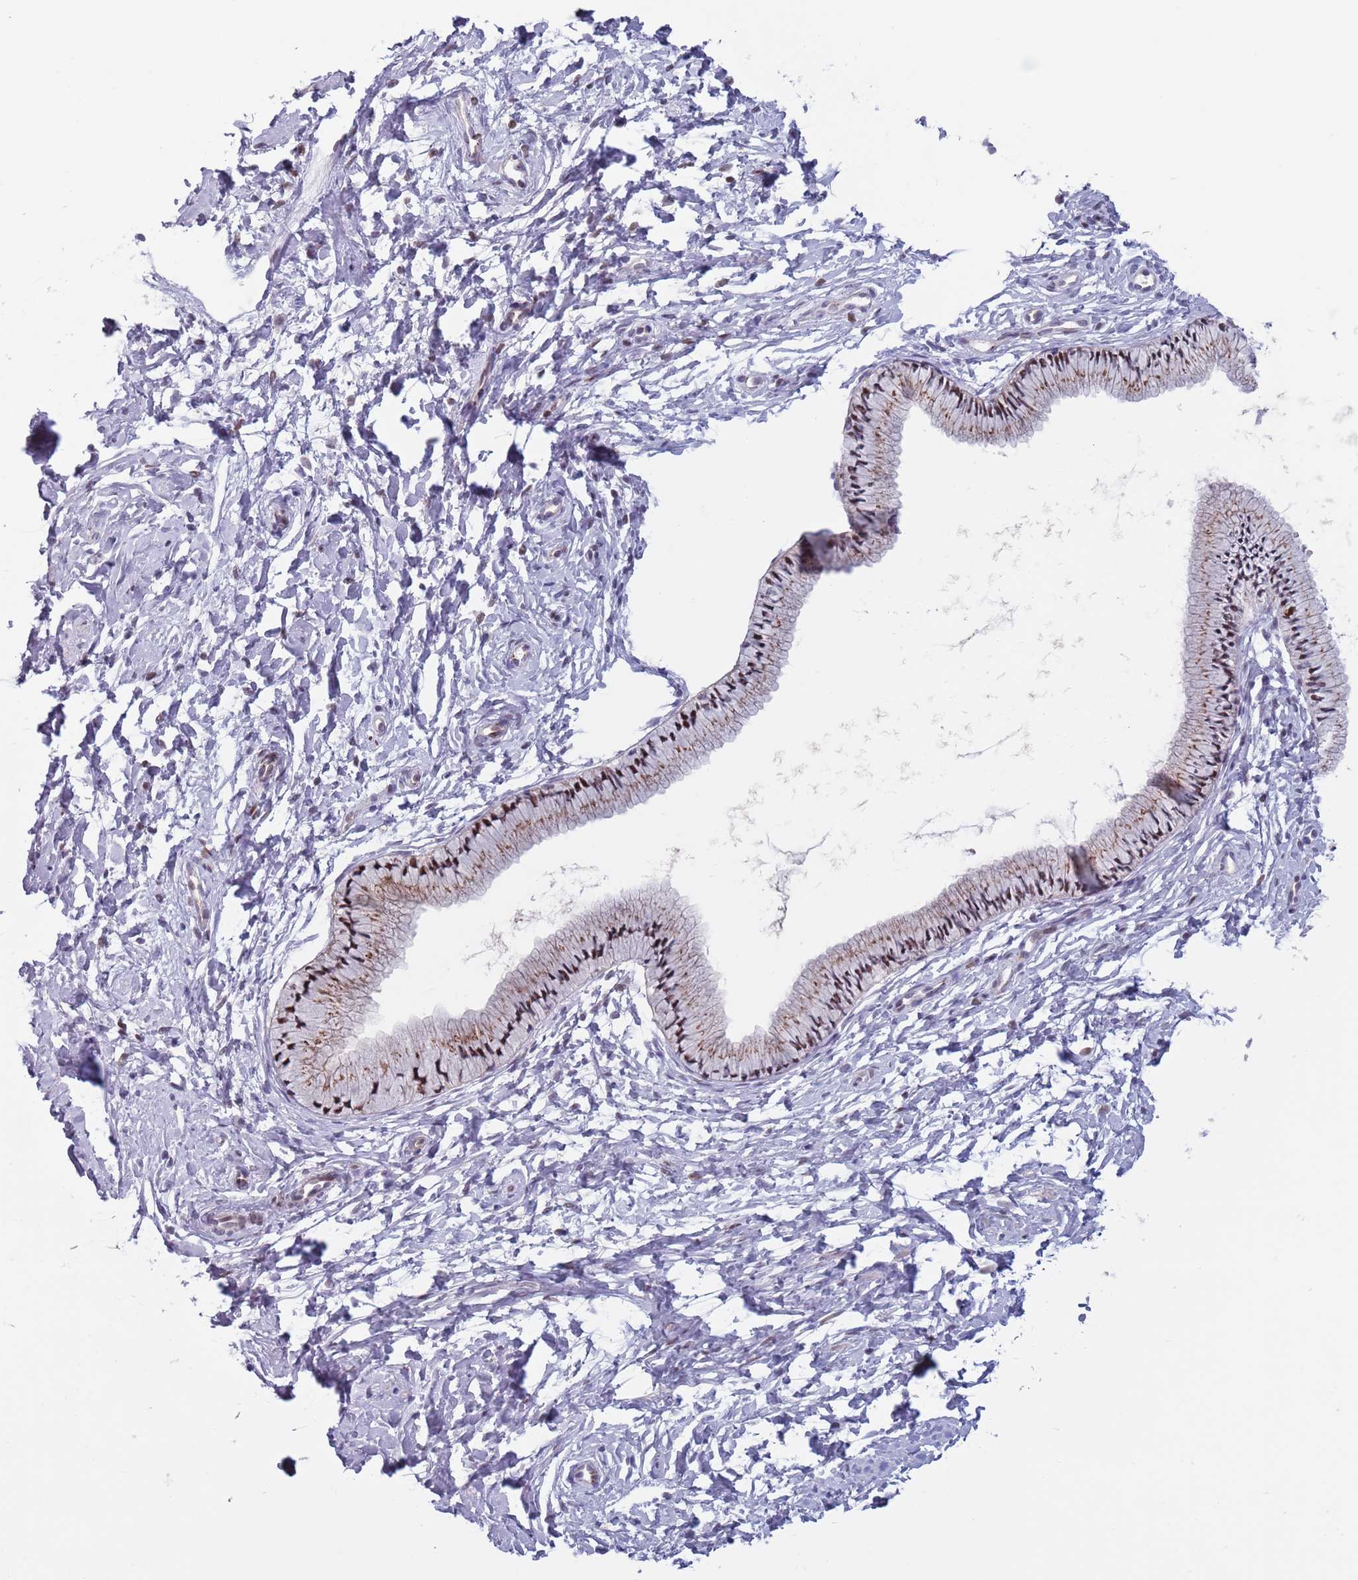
{"staining": {"intensity": "negative", "quantity": "none", "location": "none"}, "tissue": "cervix", "cell_type": "Glandular cells", "image_type": "normal", "snomed": [{"axis": "morphology", "description": "Normal tissue, NOS"}, {"axis": "topography", "description": "Cervix"}], "caption": "This histopathology image is of unremarkable cervix stained with immunohistochemistry (IHC) to label a protein in brown with the nuclei are counter-stained blue. There is no expression in glandular cells.", "gene": "CLNS1A", "patient": {"sex": "female", "age": 33}}